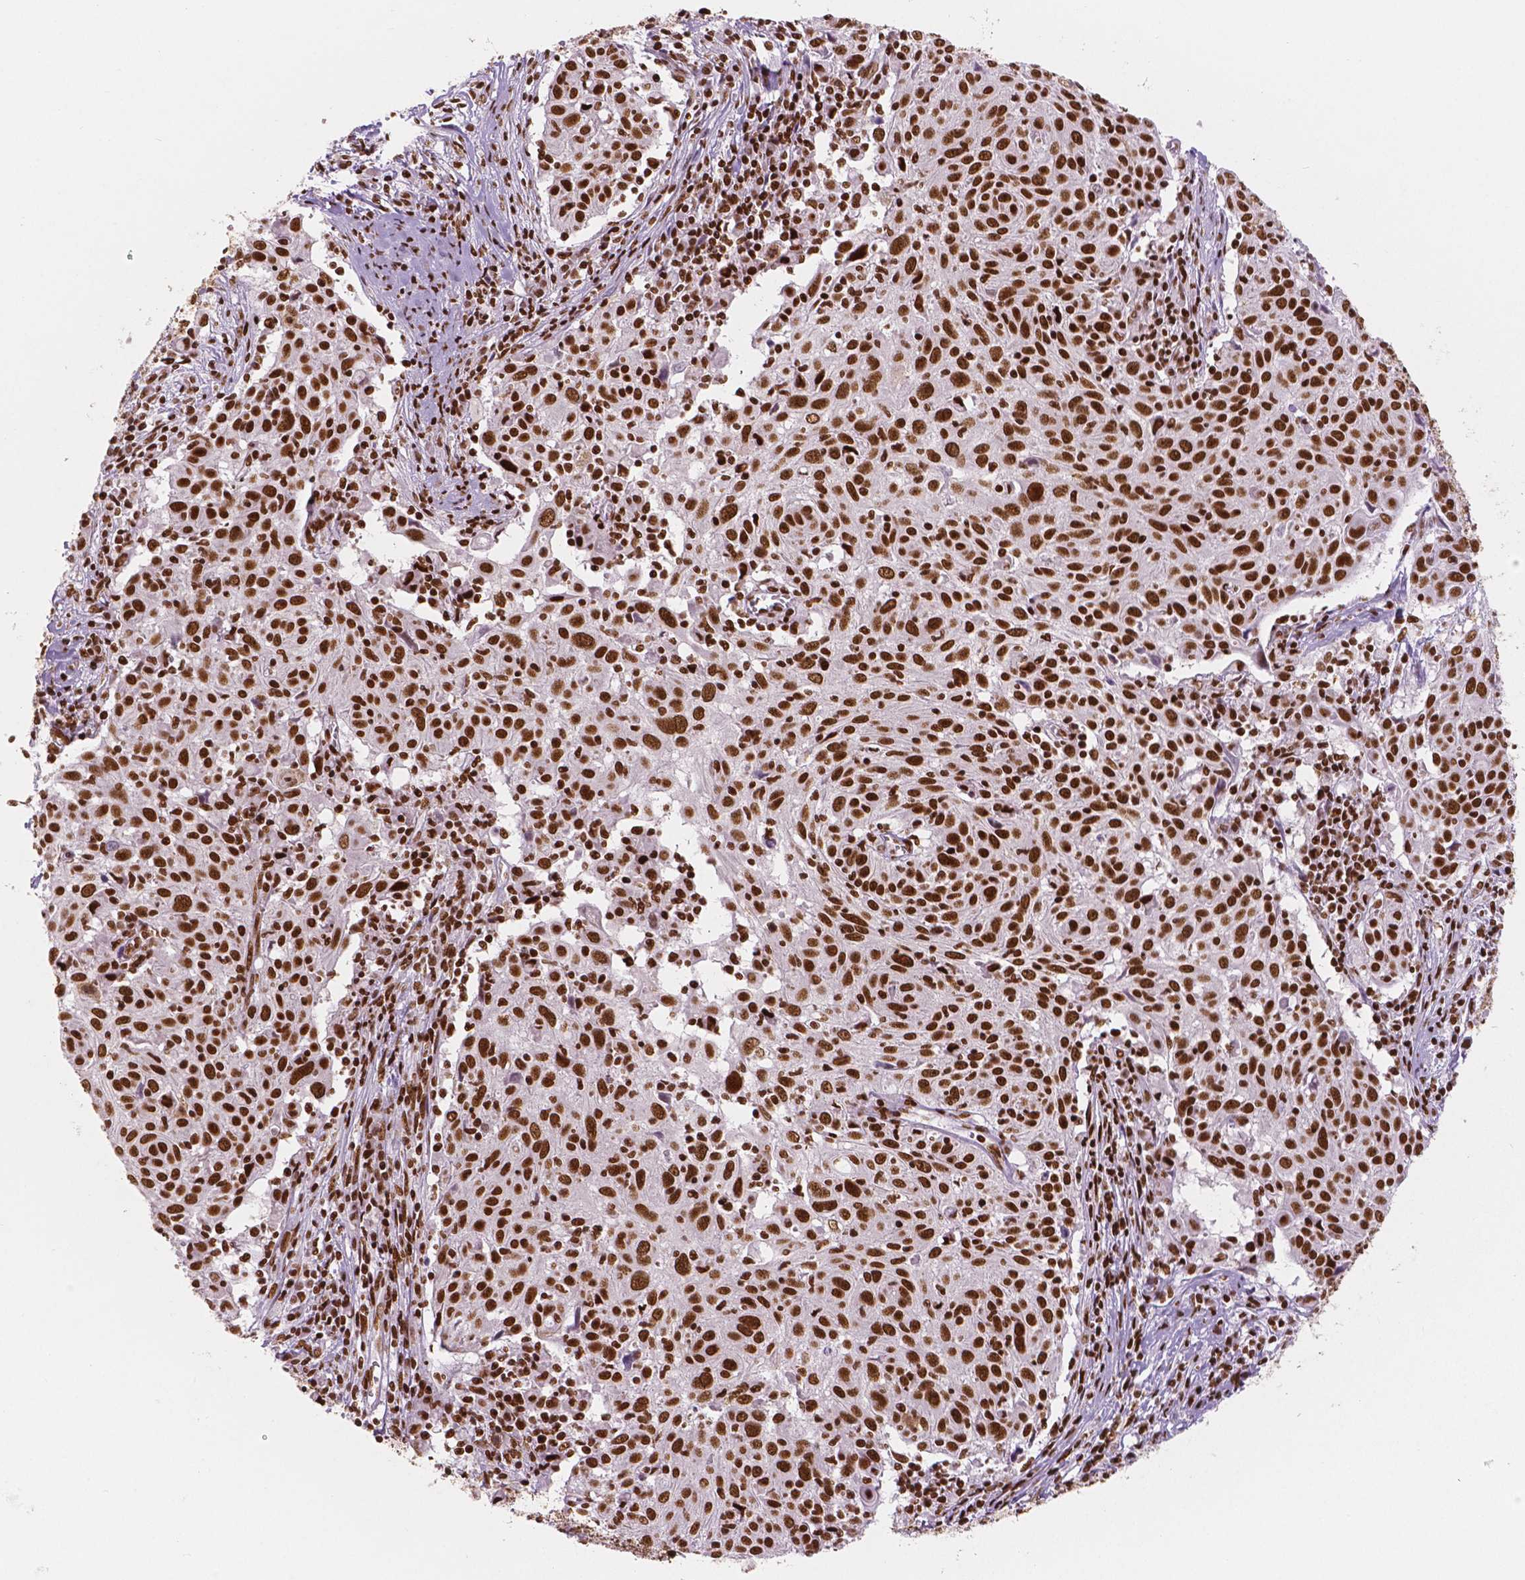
{"staining": {"intensity": "strong", "quantity": ">75%", "location": "nuclear"}, "tissue": "cervical cancer", "cell_type": "Tumor cells", "image_type": "cancer", "snomed": [{"axis": "morphology", "description": "Squamous cell carcinoma, NOS"}, {"axis": "topography", "description": "Cervix"}], "caption": "There is high levels of strong nuclear positivity in tumor cells of cervical cancer, as demonstrated by immunohistochemical staining (brown color).", "gene": "BRD4", "patient": {"sex": "female", "age": 39}}